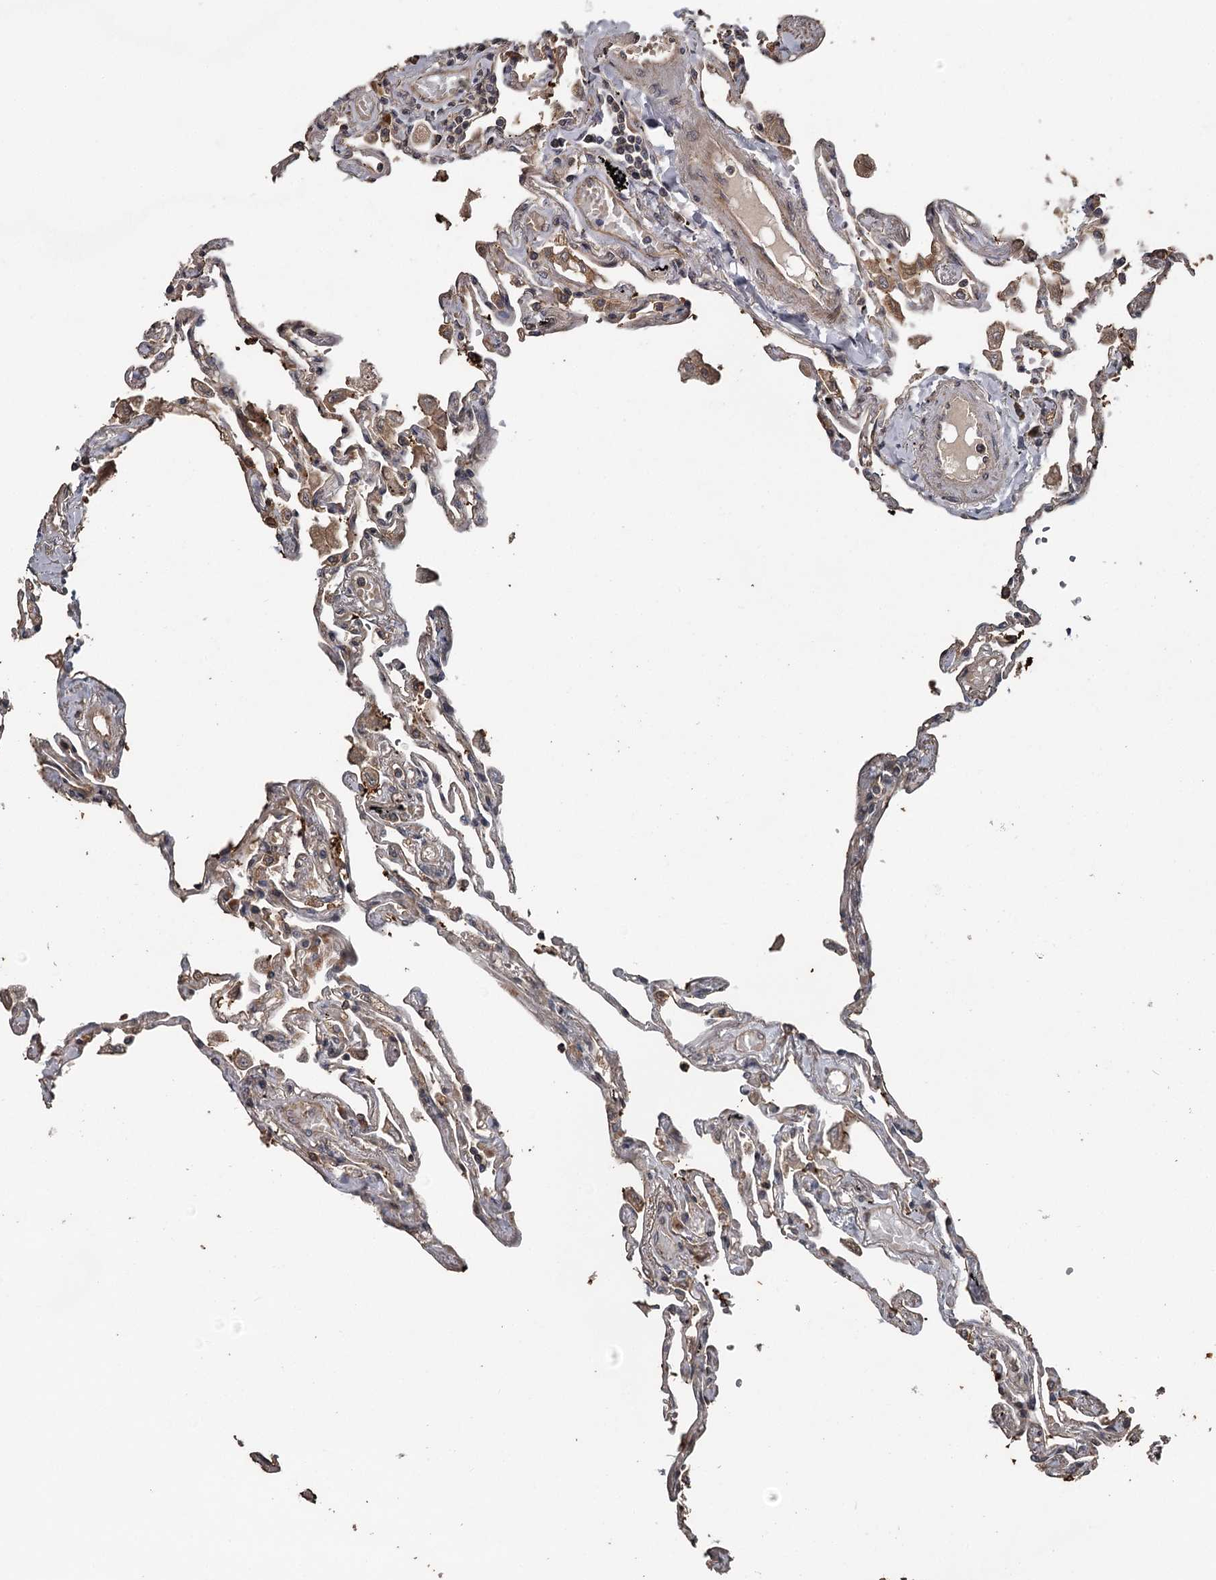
{"staining": {"intensity": "strong", "quantity": "25%-75%", "location": "cytoplasmic/membranous"}, "tissue": "lung", "cell_type": "Alveolar cells", "image_type": "normal", "snomed": [{"axis": "morphology", "description": "Normal tissue, NOS"}, {"axis": "topography", "description": "Lung"}], "caption": "This image reveals IHC staining of normal human lung, with high strong cytoplasmic/membranous expression in approximately 25%-75% of alveolar cells.", "gene": "RAB21", "patient": {"sex": "female", "age": 67}}